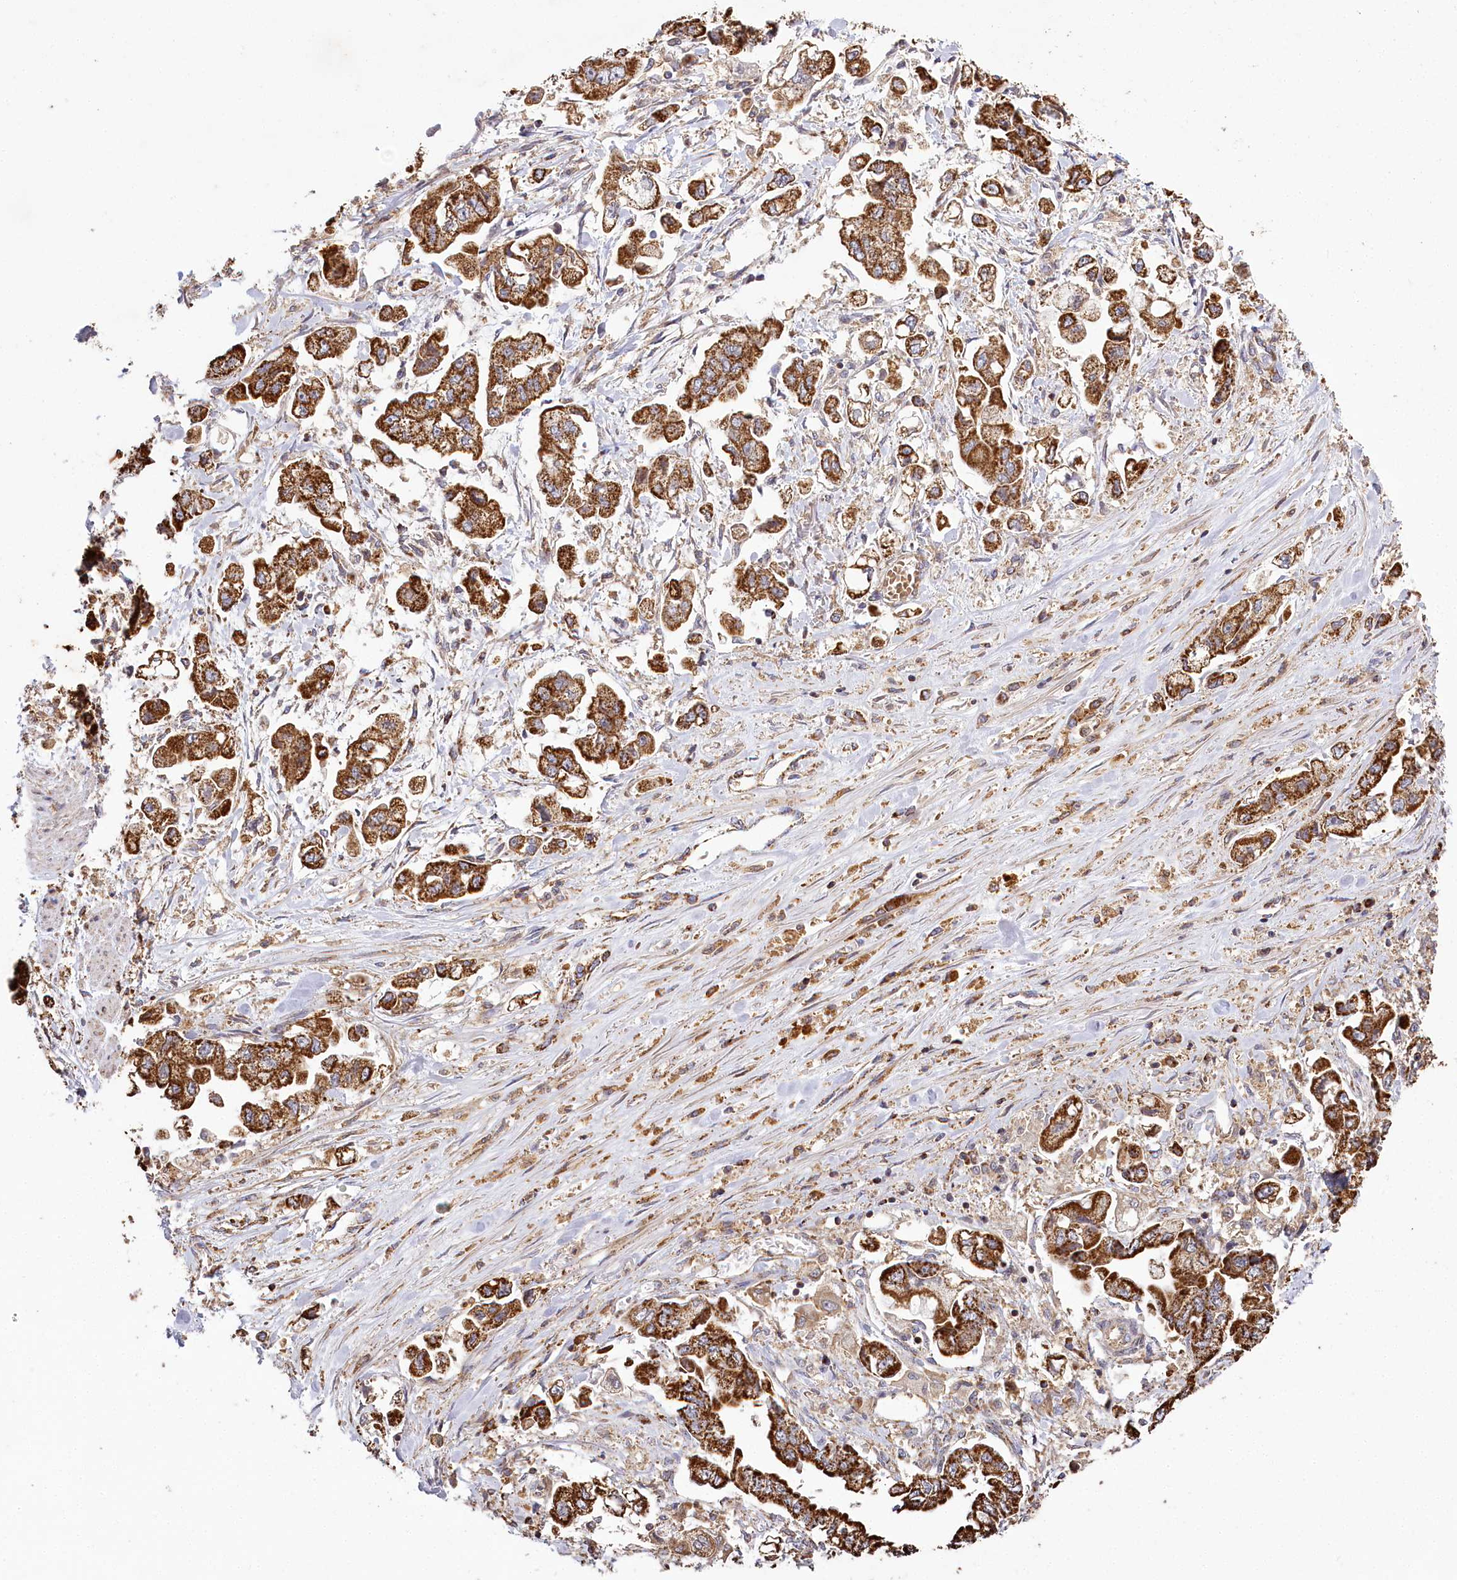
{"staining": {"intensity": "strong", "quantity": ">75%", "location": "cytoplasmic/membranous"}, "tissue": "stomach cancer", "cell_type": "Tumor cells", "image_type": "cancer", "snomed": [{"axis": "morphology", "description": "Adenocarcinoma, NOS"}, {"axis": "topography", "description": "Stomach"}], "caption": "Stomach cancer stained with immunohistochemistry (IHC) displays strong cytoplasmic/membranous staining in about >75% of tumor cells.", "gene": "CARD19", "patient": {"sex": "male", "age": 62}}